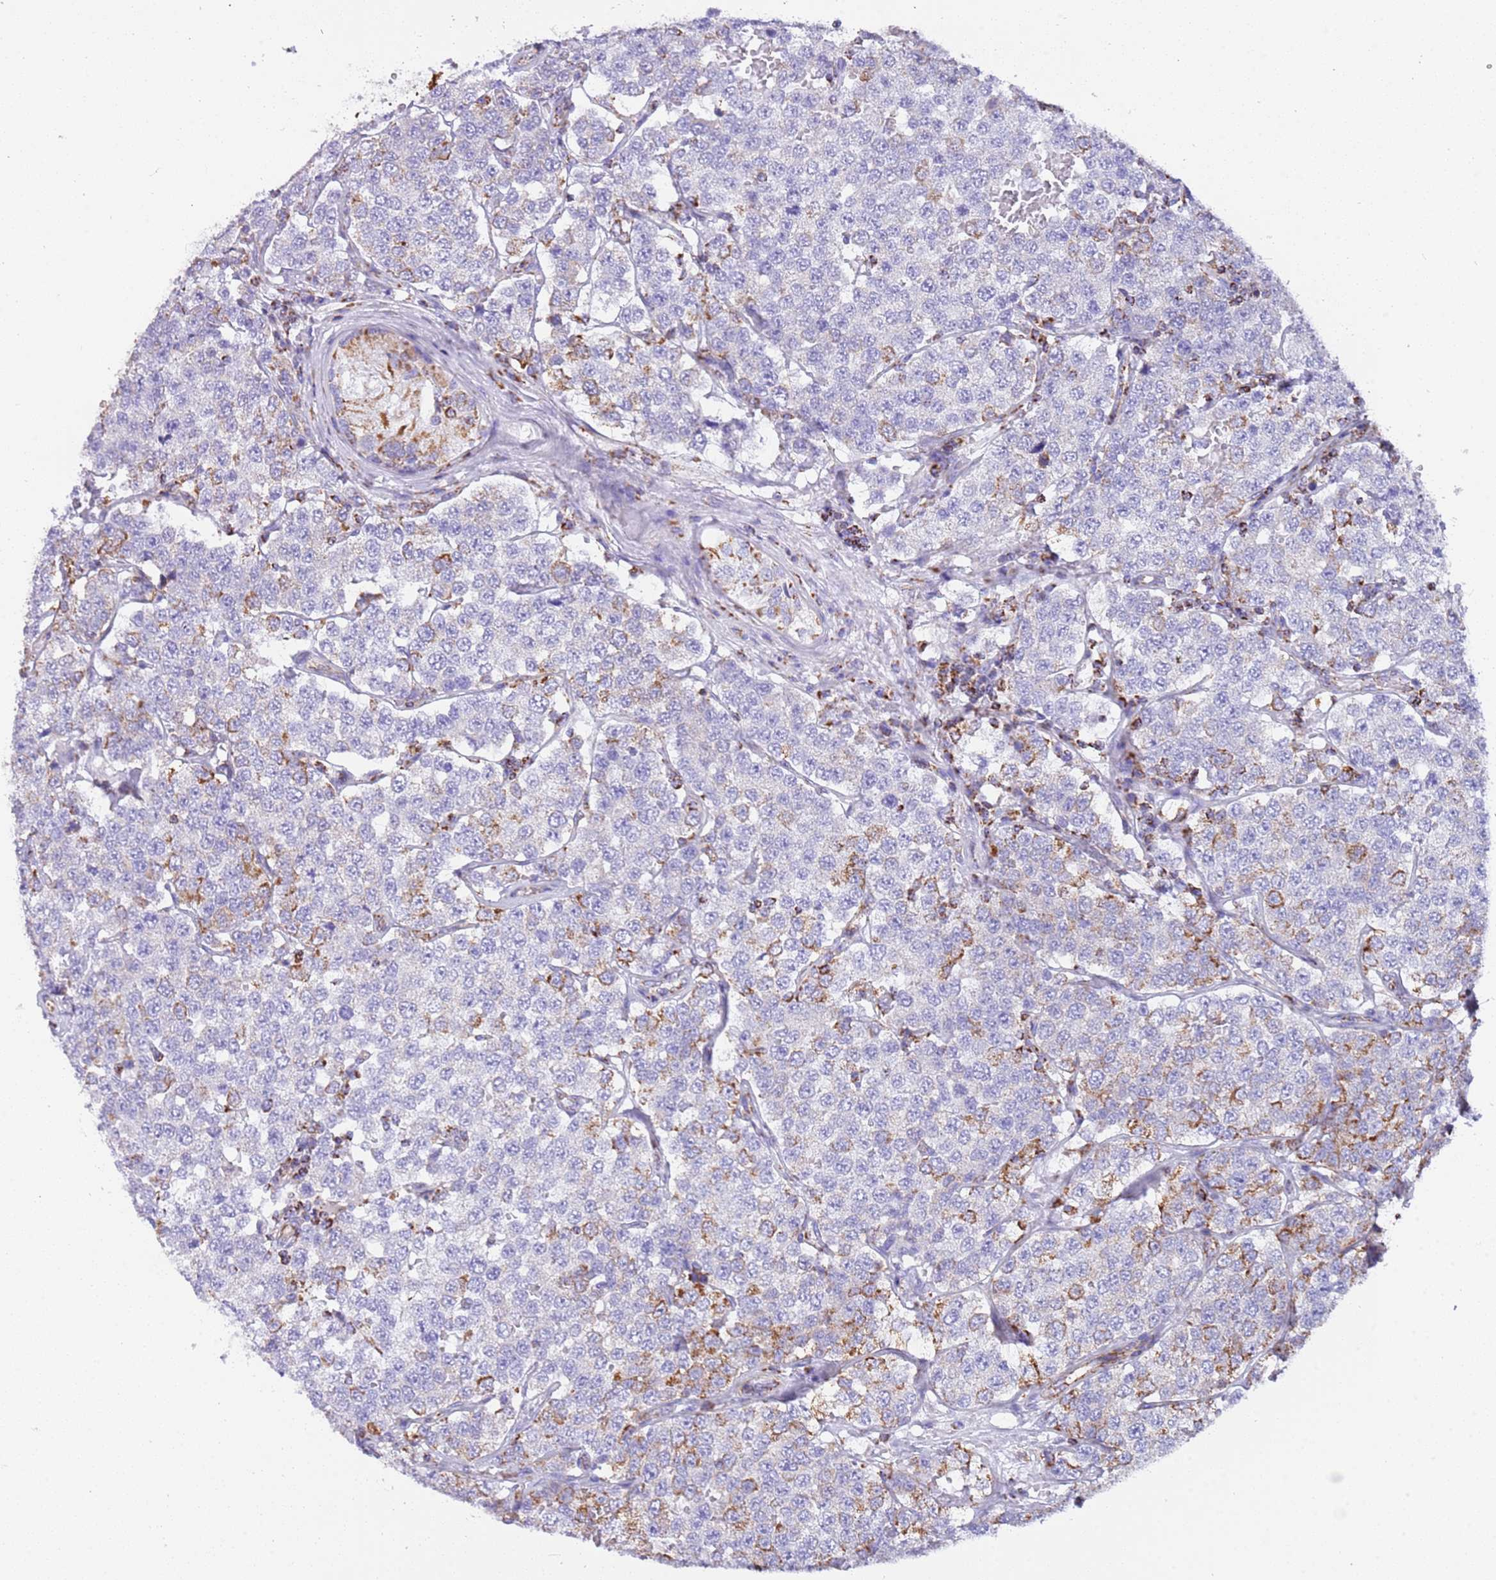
{"staining": {"intensity": "moderate", "quantity": "<25%", "location": "cytoplasmic/membranous"}, "tissue": "testis cancer", "cell_type": "Tumor cells", "image_type": "cancer", "snomed": [{"axis": "morphology", "description": "Seminoma, NOS"}, {"axis": "topography", "description": "Testis"}], "caption": "Immunohistochemistry (IHC) photomicrograph of neoplastic tissue: testis cancer stained using immunohistochemistry shows low levels of moderate protein expression localized specifically in the cytoplasmic/membranous of tumor cells, appearing as a cytoplasmic/membranous brown color.", "gene": "SUCLG2", "patient": {"sex": "male", "age": 34}}